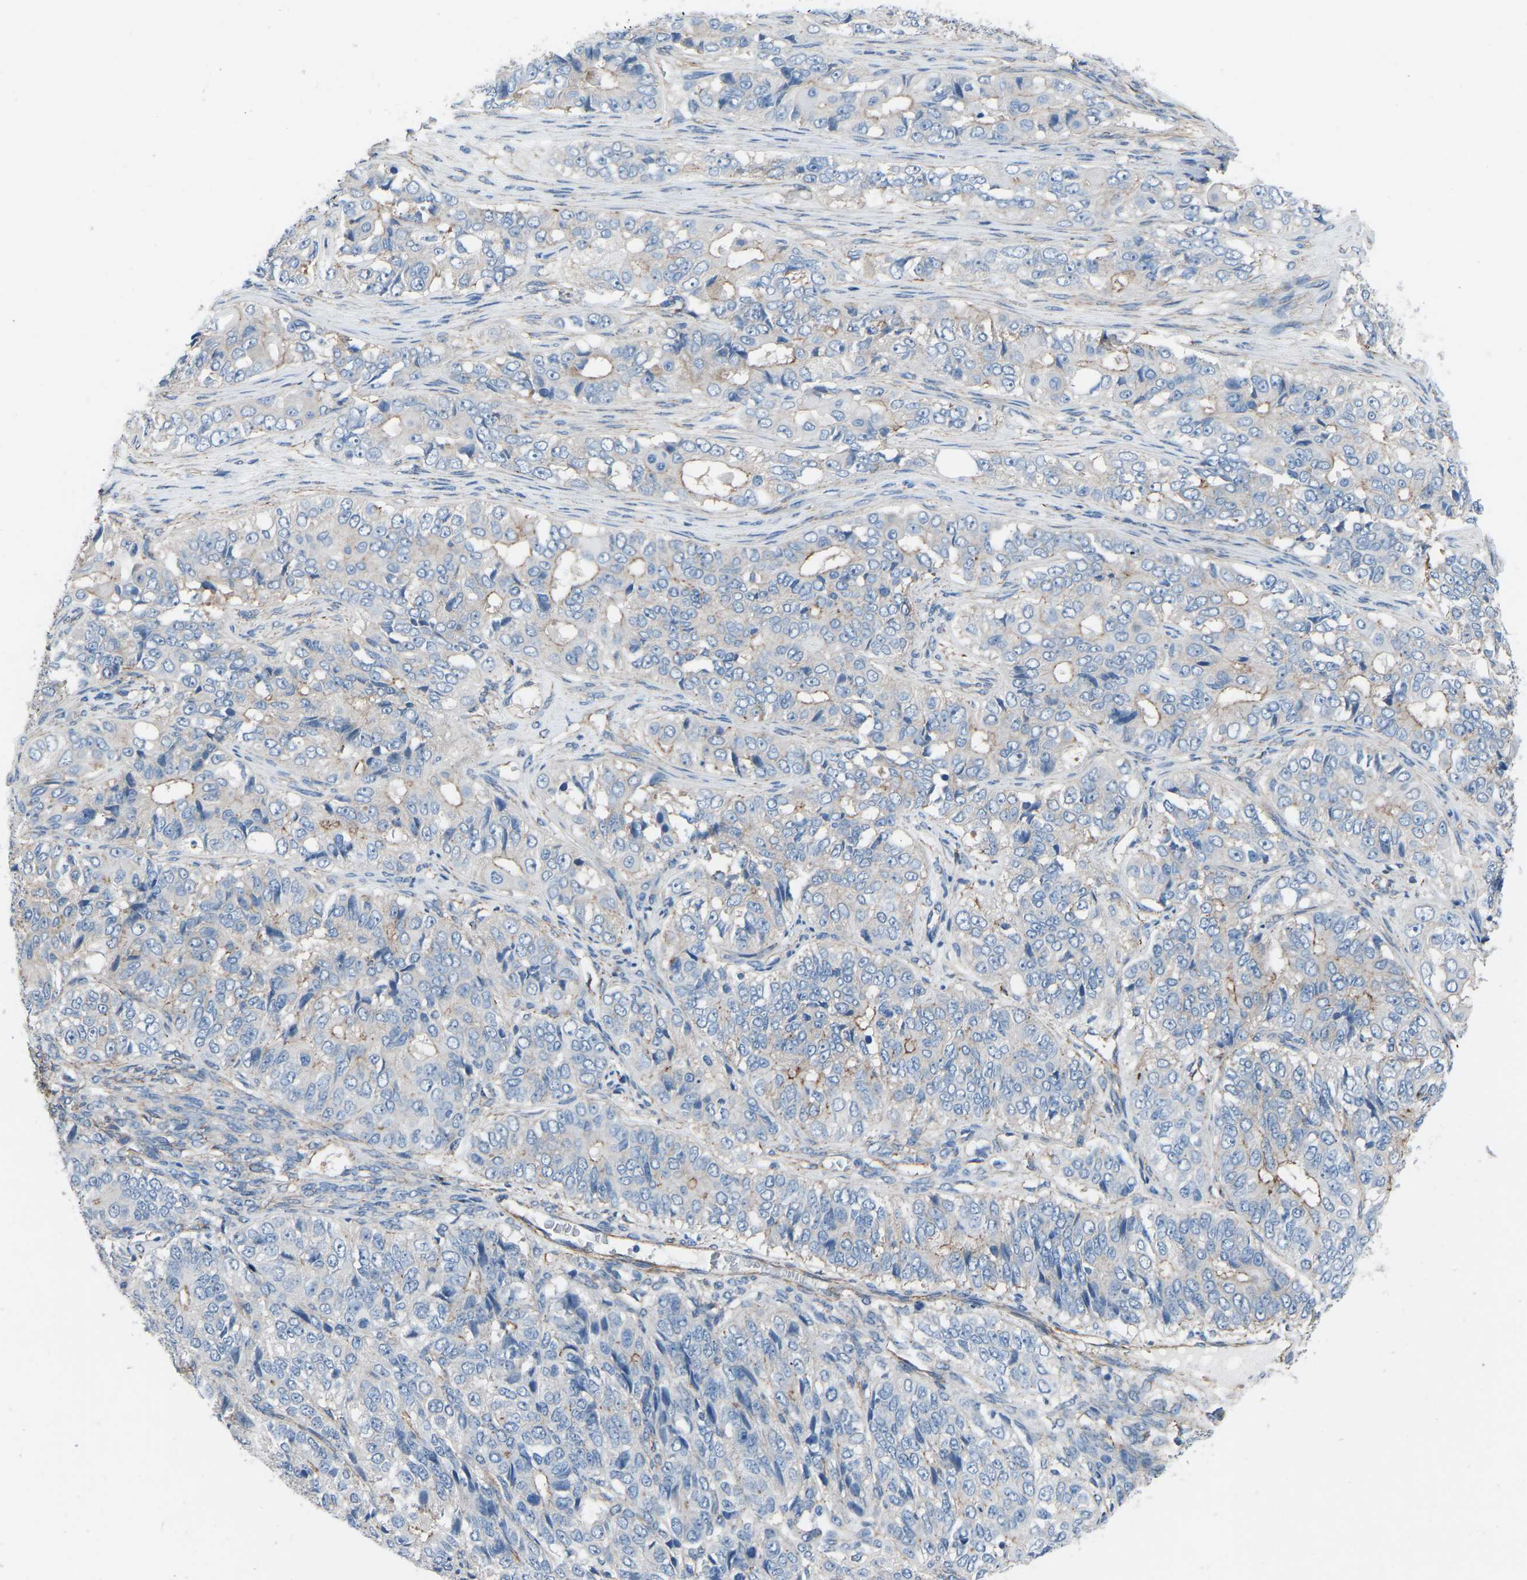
{"staining": {"intensity": "moderate", "quantity": "<25%", "location": "cytoplasmic/membranous"}, "tissue": "ovarian cancer", "cell_type": "Tumor cells", "image_type": "cancer", "snomed": [{"axis": "morphology", "description": "Carcinoma, endometroid"}, {"axis": "topography", "description": "Ovary"}], "caption": "Ovarian cancer (endometroid carcinoma) stained for a protein (brown) demonstrates moderate cytoplasmic/membranous positive staining in approximately <25% of tumor cells.", "gene": "MYH10", "patient": {"sex": "female", "age": 51}}